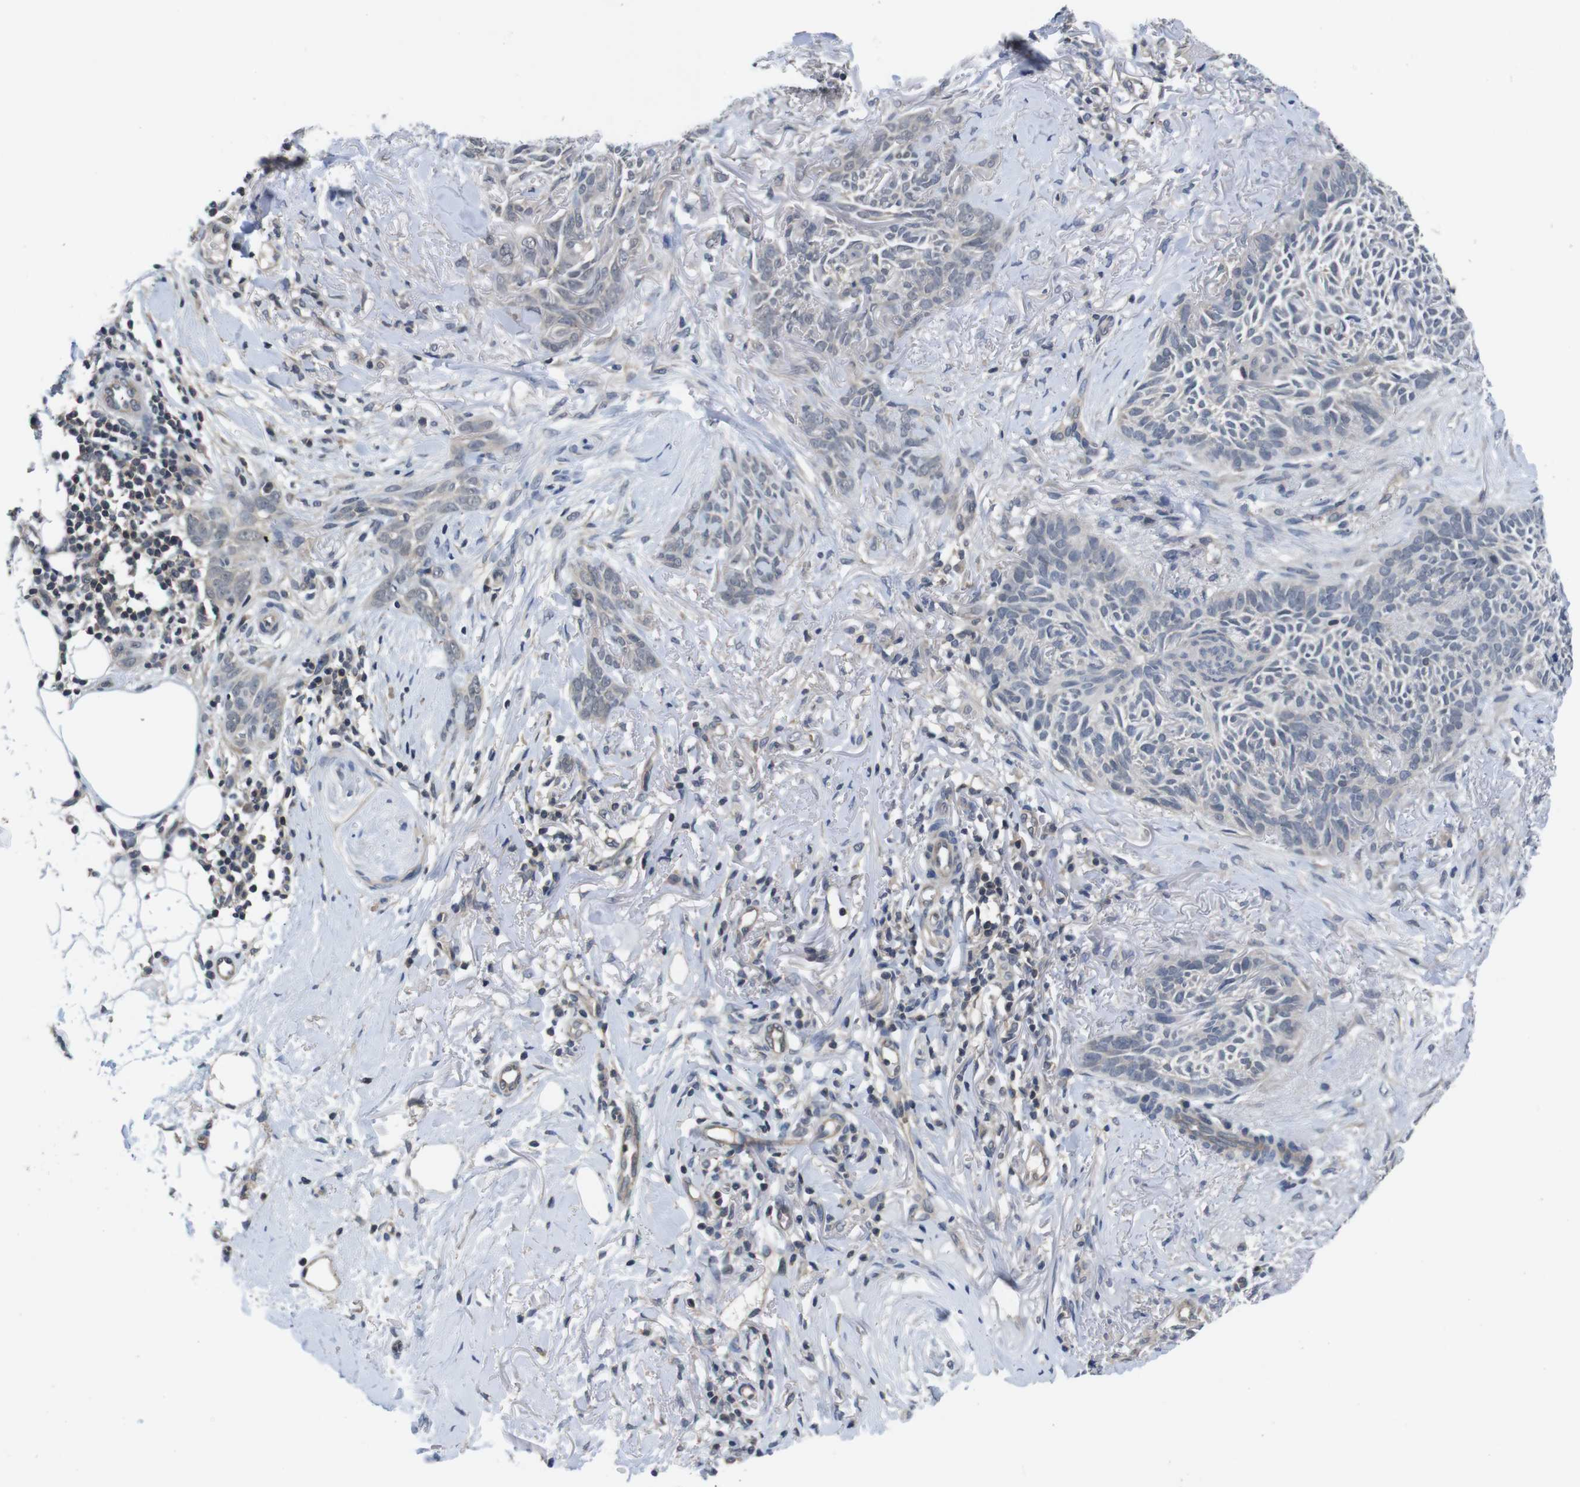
{"staining": {"intensity": "negative", "quantity": "none", "location": "none"}, "tissue": "skin cancer", "cell_type": "Tumor cells", "image_type": "cancer", "snomed": [{"axis": "morphology", "description": "Basal cell carcinoma"}, {"axis": "topography", "description": "Skin"}], "caption": "Immunohistochemistry (IHC) micrograph of neoplastic tissue: human basal cell carcinoma (skin) stained with DAB demonstrates no significant protein expression in tumor cells. (DAB immunohistochemistry (IHC), high magnification).", "gene": "FADD", "patient": {"sex": "female", "age": 84}}